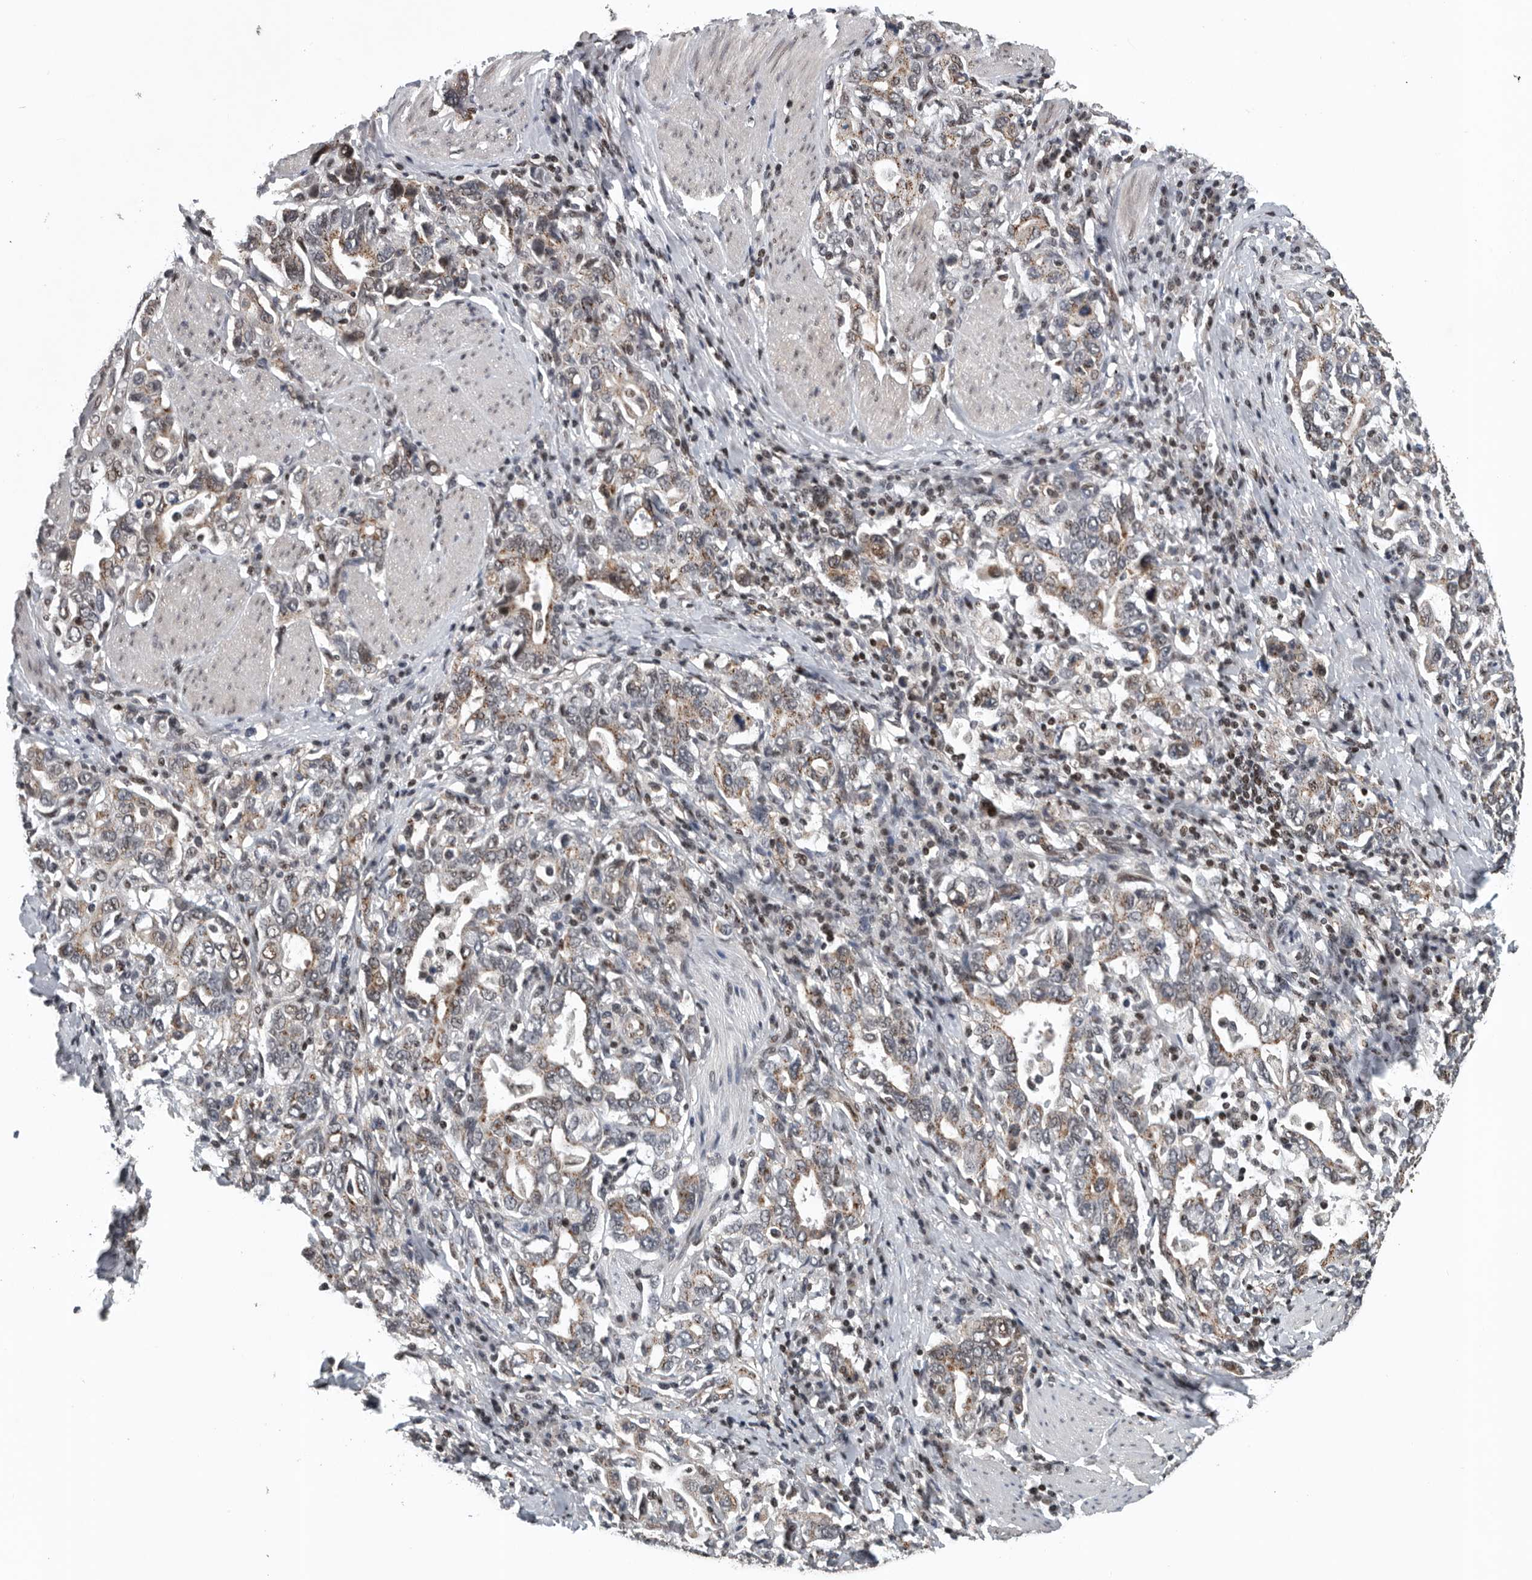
{"staining": {"intensity": "weak", "quantity": ">75%", "location": "cytoplasmic/membranous,nuclear"}, "tissue": "stomach cancer", "cell_type": "Tumor cells", "image_type": "cancer", "snomed": [{"axis": "morphology", "description": "Adenocarcinoma, NOS"}, {"axis": "topography", "description": "Stomach, upper"}], "caption": "A brown stain labels weak cytoplasmic/membranous and nuclear positivity of a protein in stomach adenocarcinoma tumor cells.", "gene": "SENP7", "patient": {"sex": "male", "age": 62}}